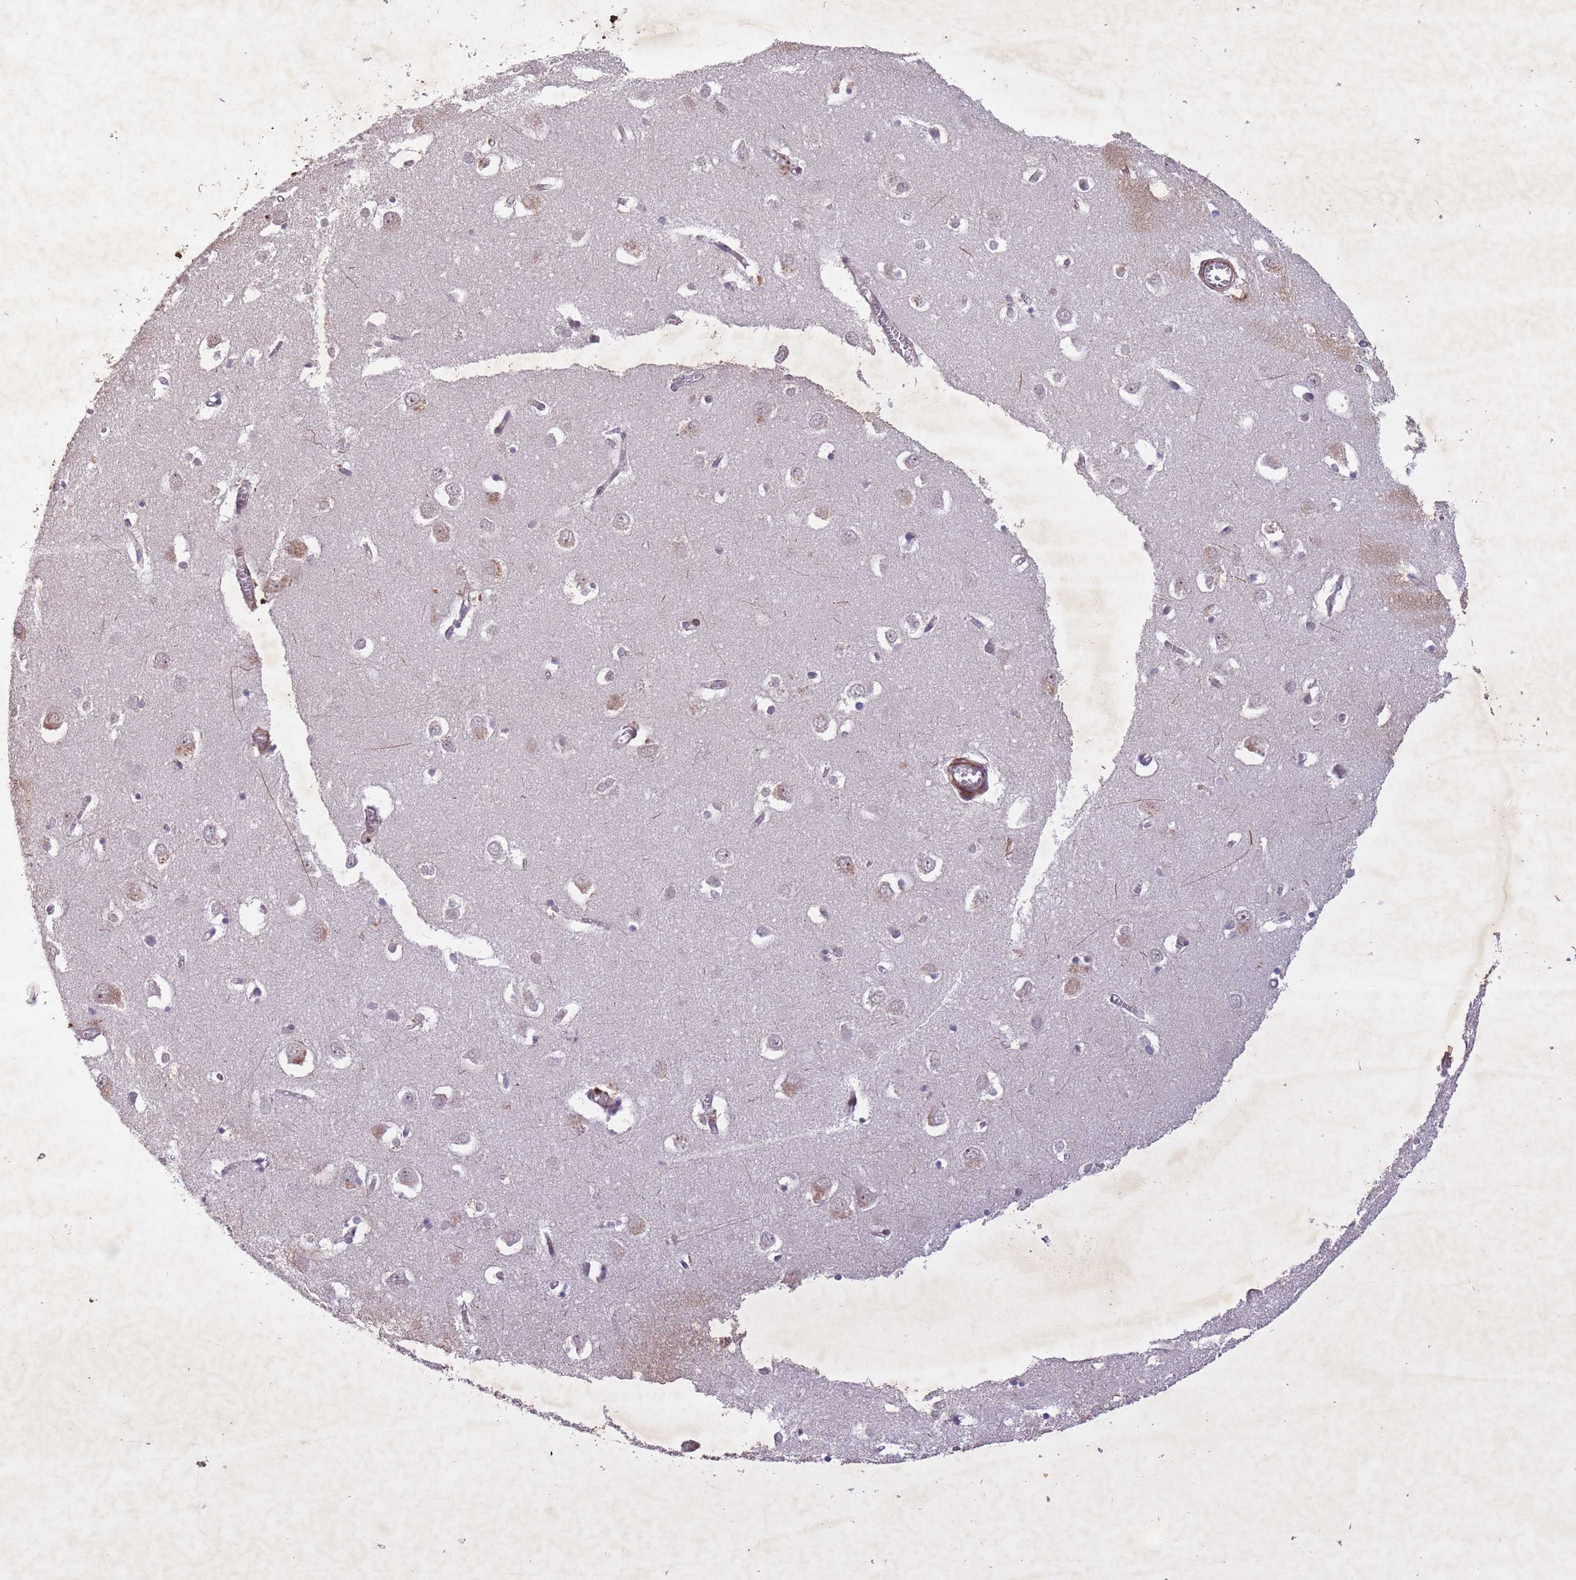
{"staining": {"intensity": "weak", "quantity": "25%-75%", "location": "cytoplasmic/membranous"}, "tissue": "cerebral cortex", "cell_type": "Endothelial cells", "image_type": "normal", "snomed": [{"axis": "morphology", "description": "Normal tissue, NOS"}, {"axis": "topography", "description": "Cerebral cortex"}], "caption": "A high-resolution photomicrograph shows immunohistochemistry (IHC) staining of benign cerebral cortex, which exhibits weak cytoplasmic/membranous positivity in approximately 25%-75% of endothelial cells. The staining was performed using DAB (3,3'-diaminobenzidine) to visualize the protein expression in brown, while the nuclei were stained in blue with hematoxylin (Magnification: 20x).", "gene": "CBX6", "patient": {"sex": "male", "age": 70}}